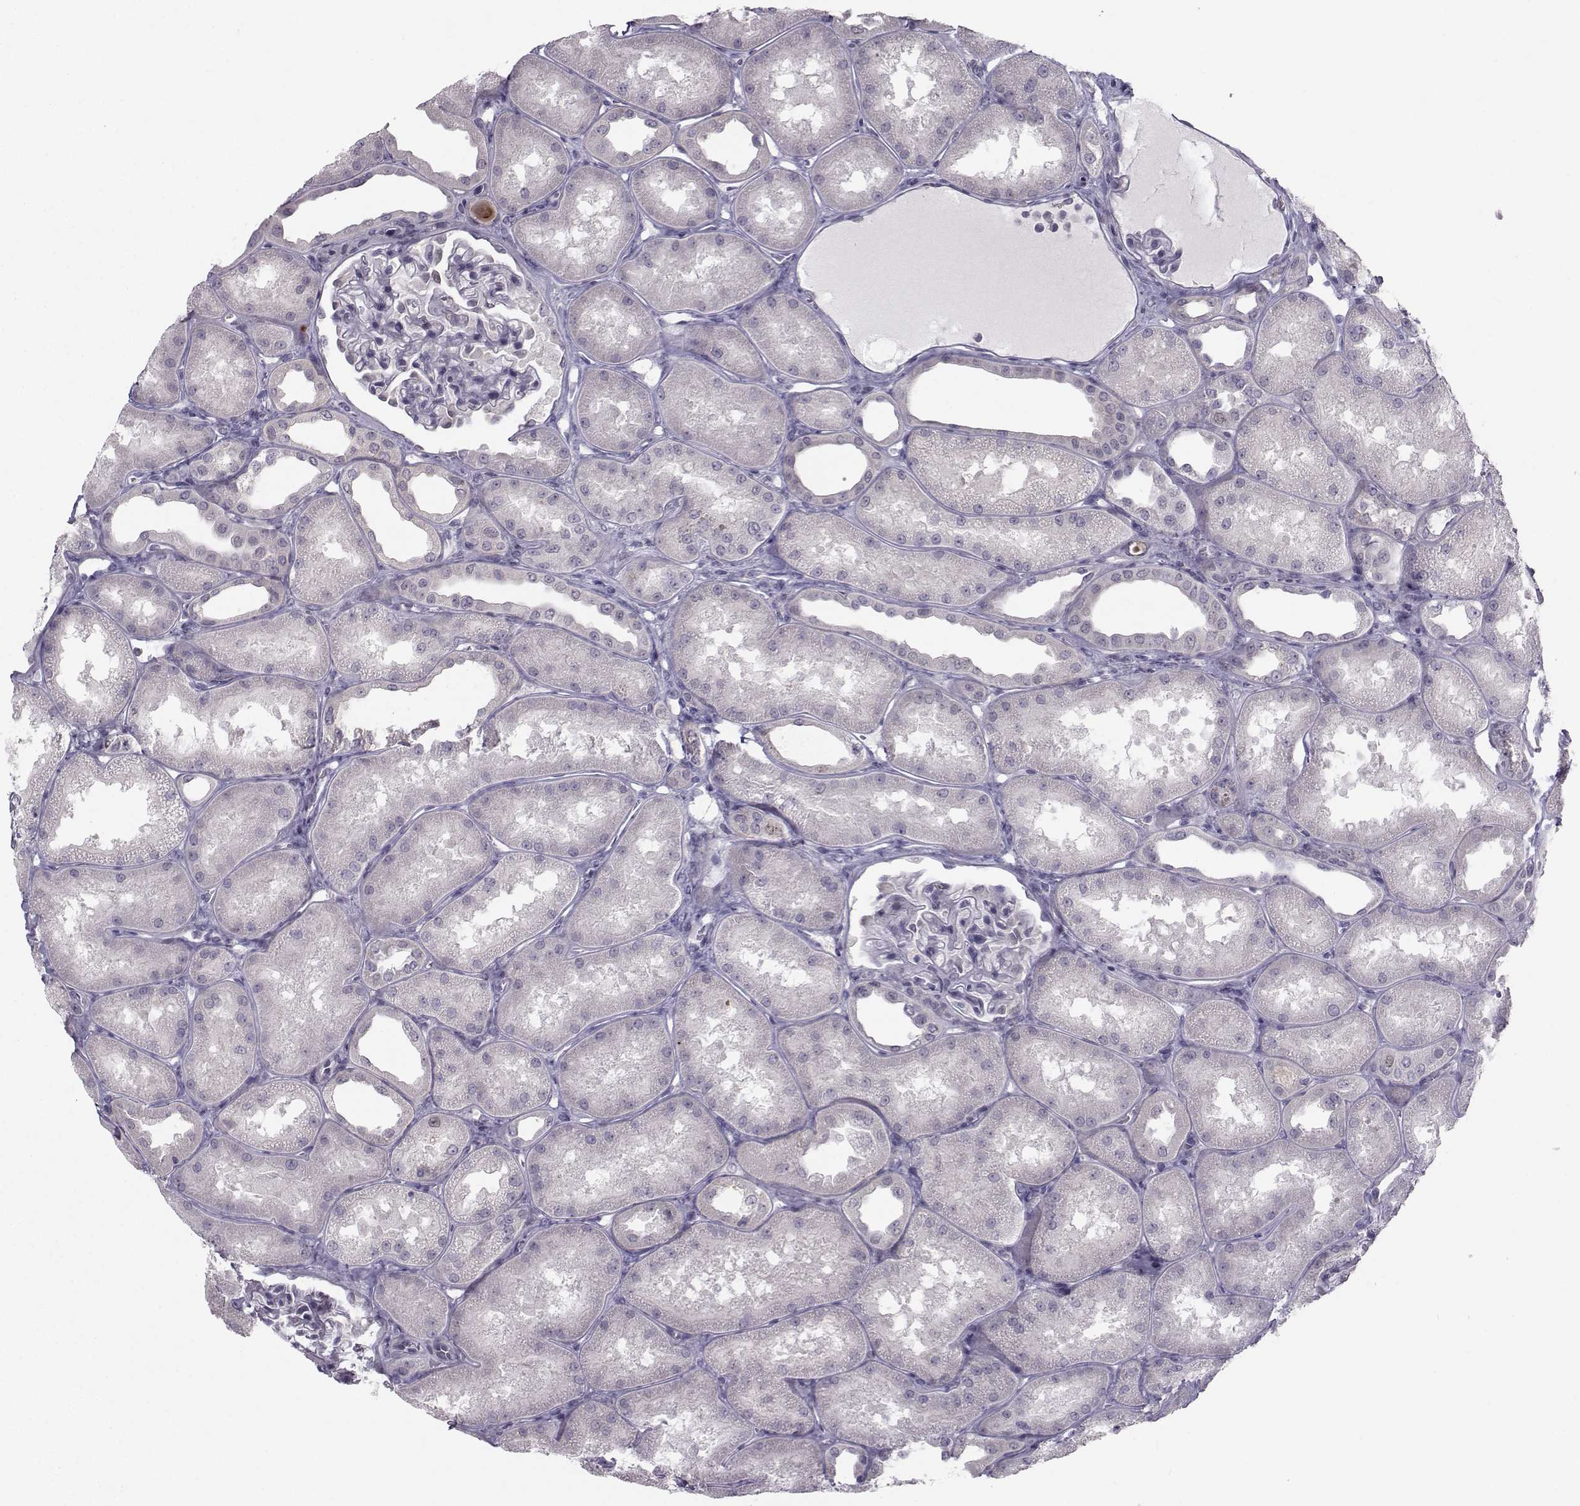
{"staining": {"intensity": "negative", "quantity": "none", "location": "none"}, "tissue": "kidney", "cell_type": "Cells in glomeruli", "image_type": "normal", "snomed": [{"axis": "morphology", "description": "Normal tissue, NOS"}, {"axis": "topography", "description": "Kidney"}], "caption": "Kidney stained for a protein using immunohistochemistry (IHC) shows no positivity cells in glomeruli.", "gene": "LRP8", "patient": {"sex": "male", "age": 61}}